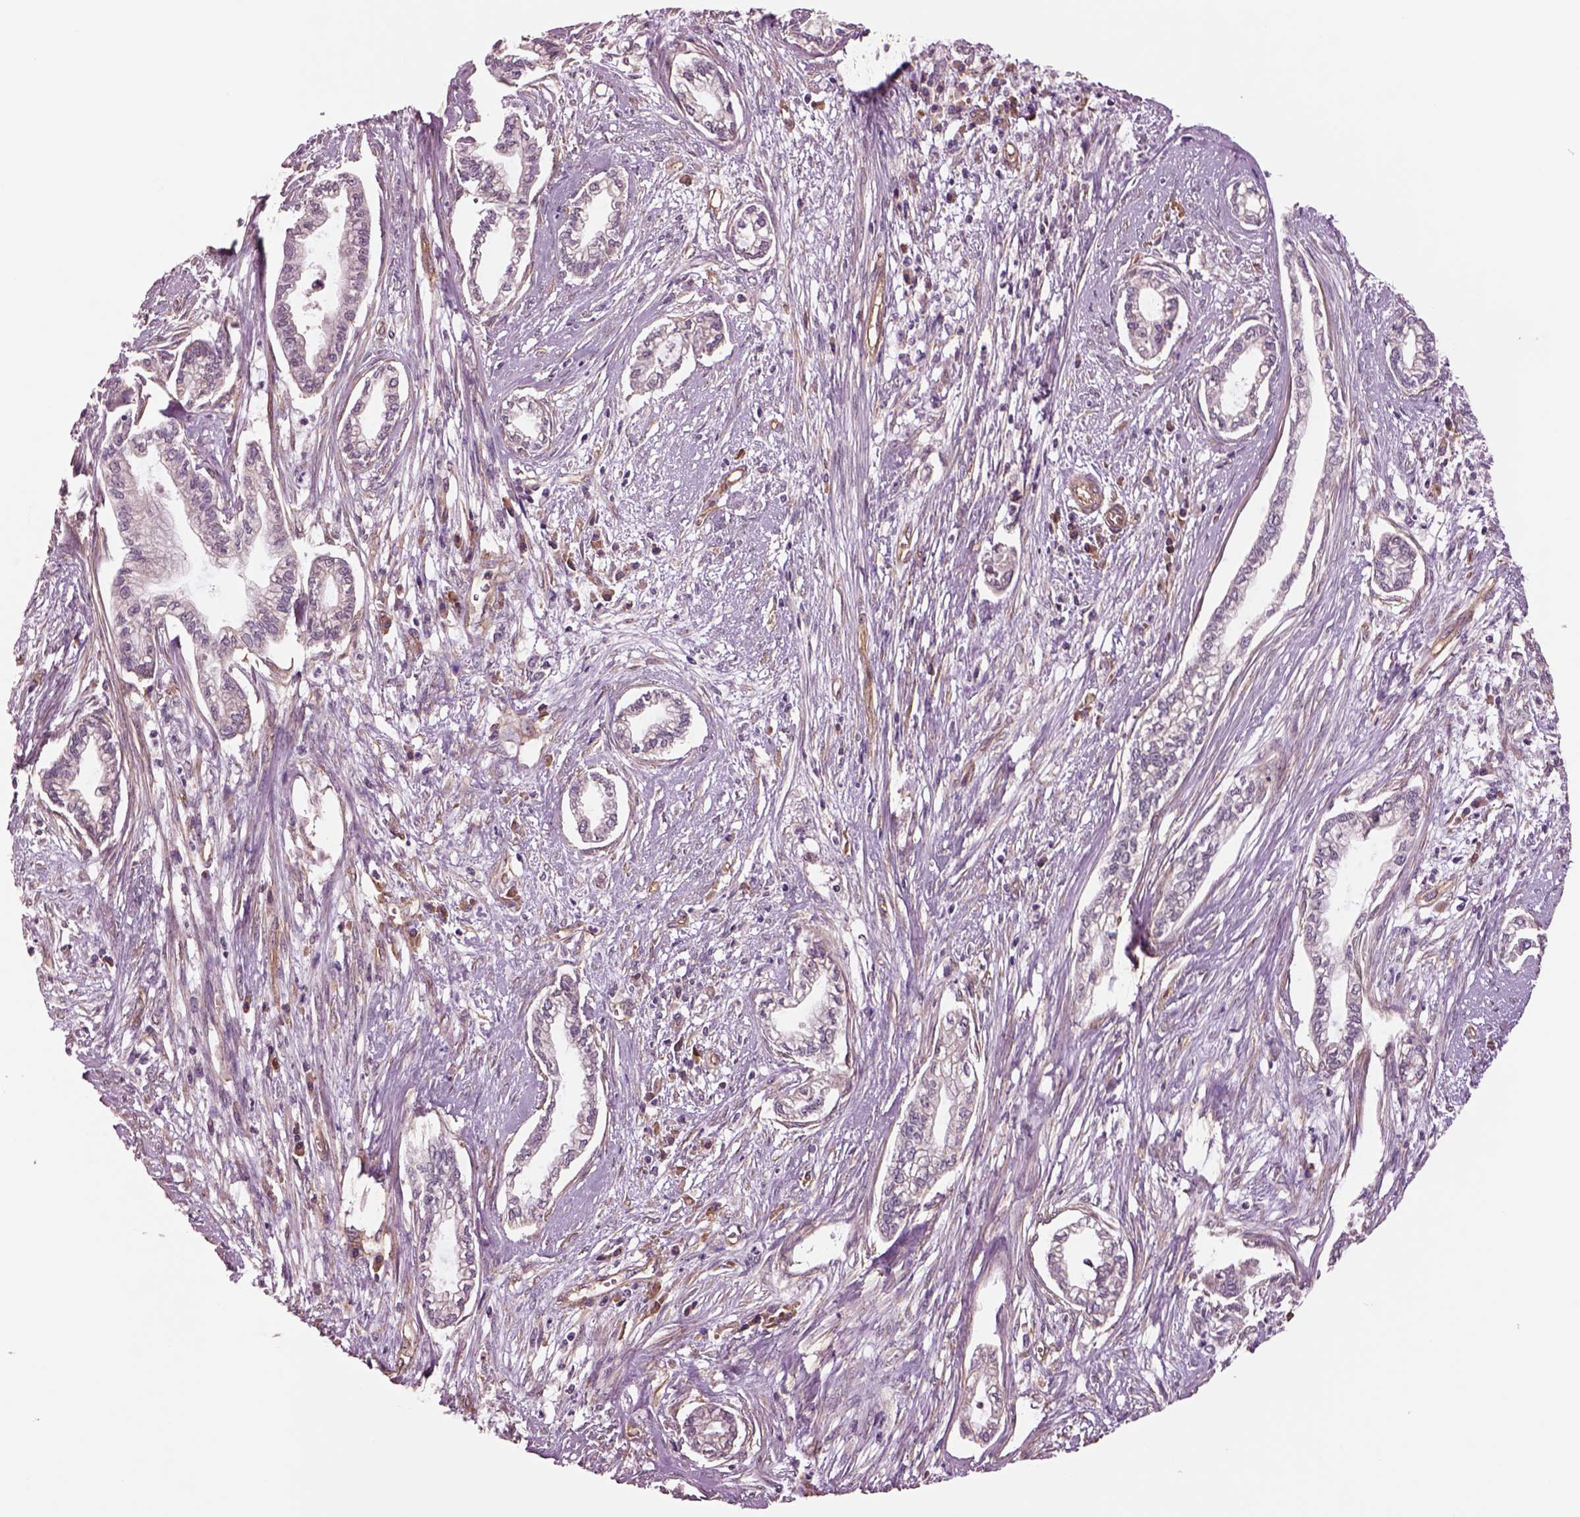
{"staining": {"intensity": "negative", "quantity": "none", "location": "none"}, "tissue": "cervical cancer", "cell_type": "Tumor cells", "image_type": "cancer", "snomed": [{"axis": "morphology", "description": "Adenocarcinoma, NOS"}, {"axis": "topography", "description": "Cervix"}], "caption": "Human cervical cancer (adenocarcinoma) stained for a protein using immunohistochemistry displays no staining in tumor cells.", "gene": "HTR1B", "patient": {"sex": "female", "age": 62}}